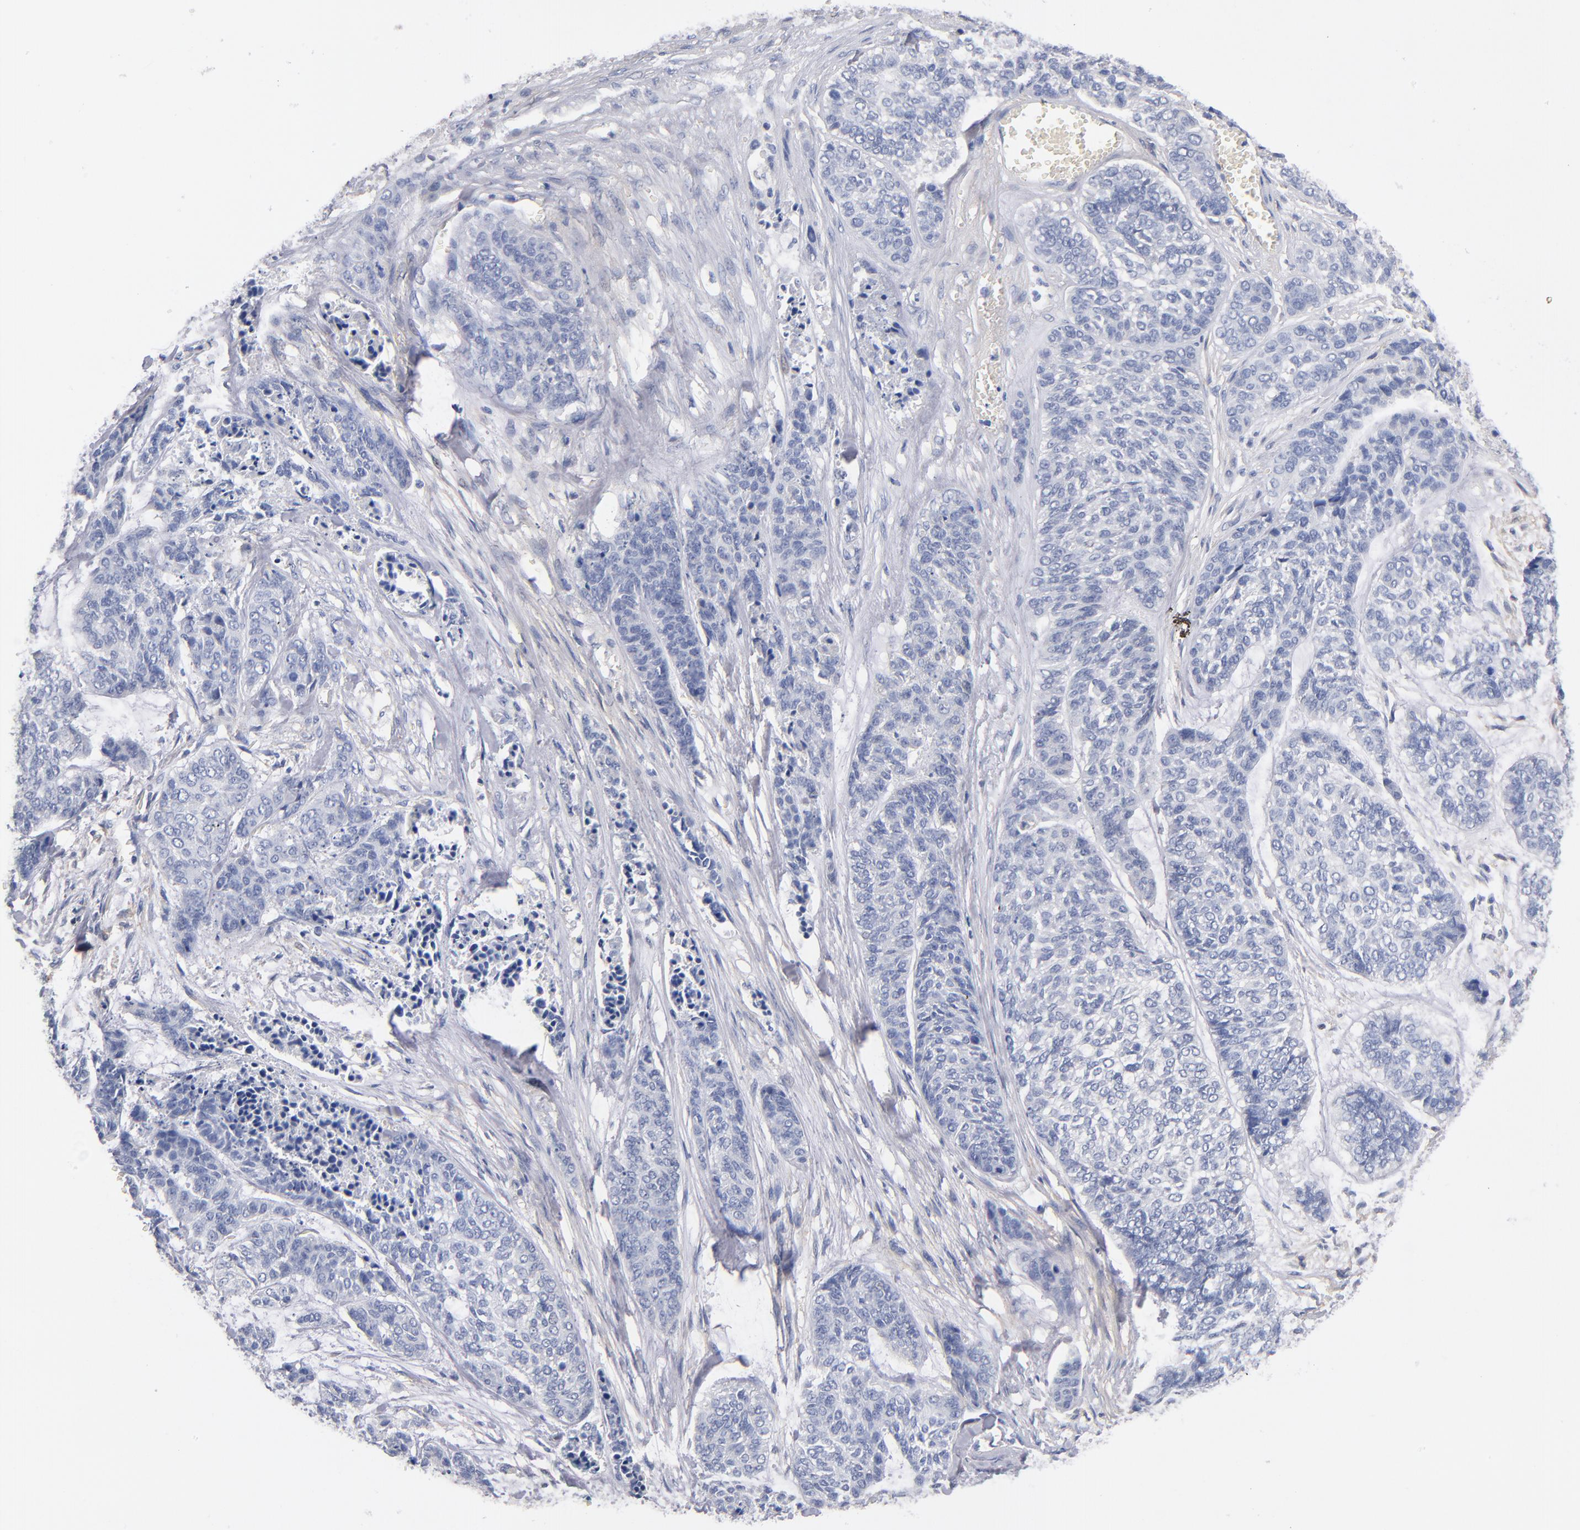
{"staining": {"intensity": "weak", "quantity": "<25%", "location": "cytoplasmic/membranous"}, "tissue": "skin cancer", "cell_type": "Tumor cells", "image_type": "cancer", "snomed": [{"axis": "morphology", "description": "Basal cell carcinoma"}, {"axis": "topography", "description": "Skin"}], "caption": "An IHC histopathology image of basal cell carcinoma (skin) is shown. There is no staining in tumor cells of basal cell carcinoma (skin).", "gene": "PLSCR4", "patient": {"sex": "female", "age": 64}}